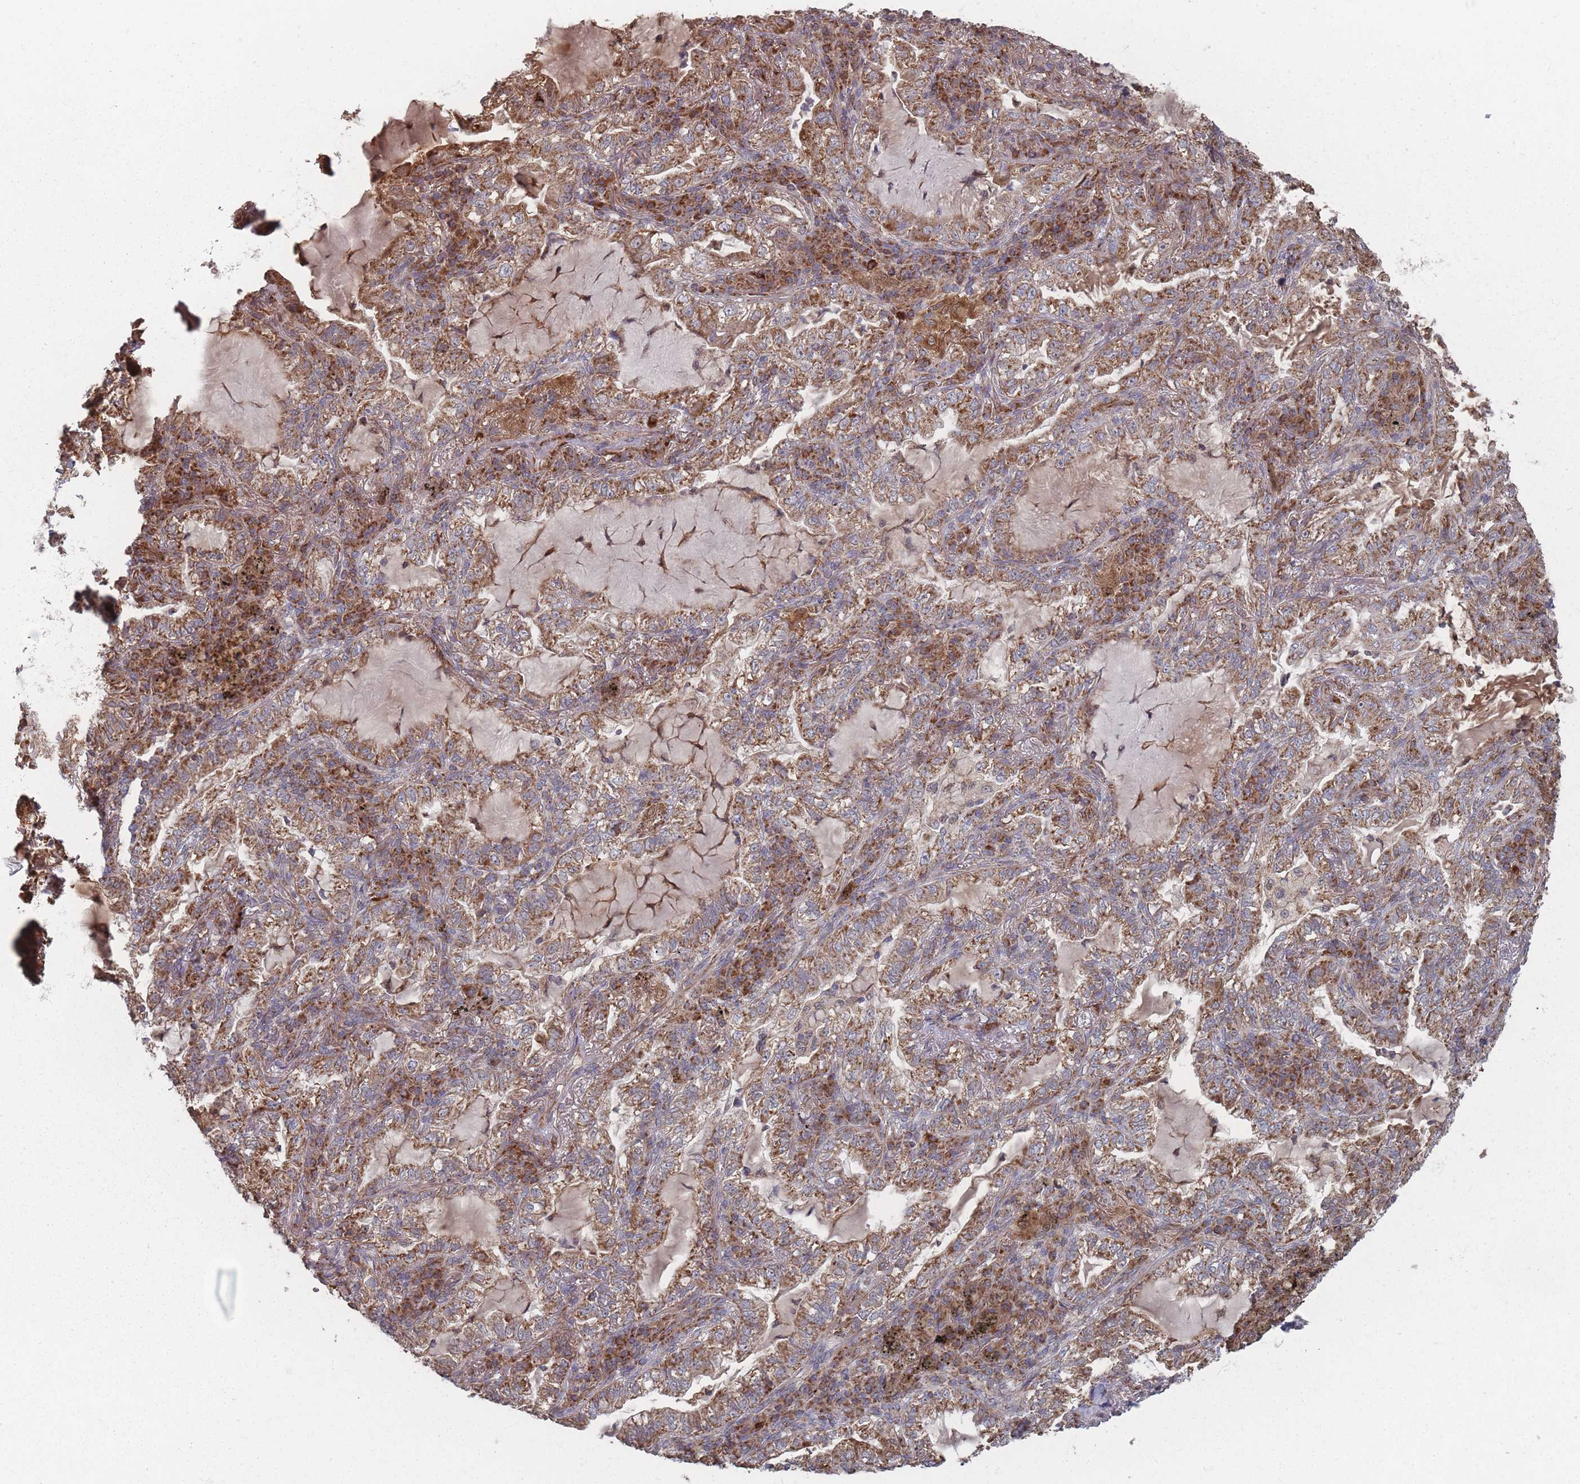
{"staining": {"intensity": "moderate", "quantity": ">75%", "location": "cytoplasmic/membranous"}, "tissue": "lung cancer", "cell_type": "Tumor cells", "image_type": "cancer", "snomed": [{"axis": "morphology", "description": "Adenocarcinoma, NOS"}, {"axis": "topography", "description": "Lung"}], "caption": "DAB immunohistochemical staining of human lung cancer demonstrates moderate cytoplasmic/membranous protein positivity in about >75% of tumor cells.", "gene": "PSMB3", "patient": {"sex": "female", "age": 73}}